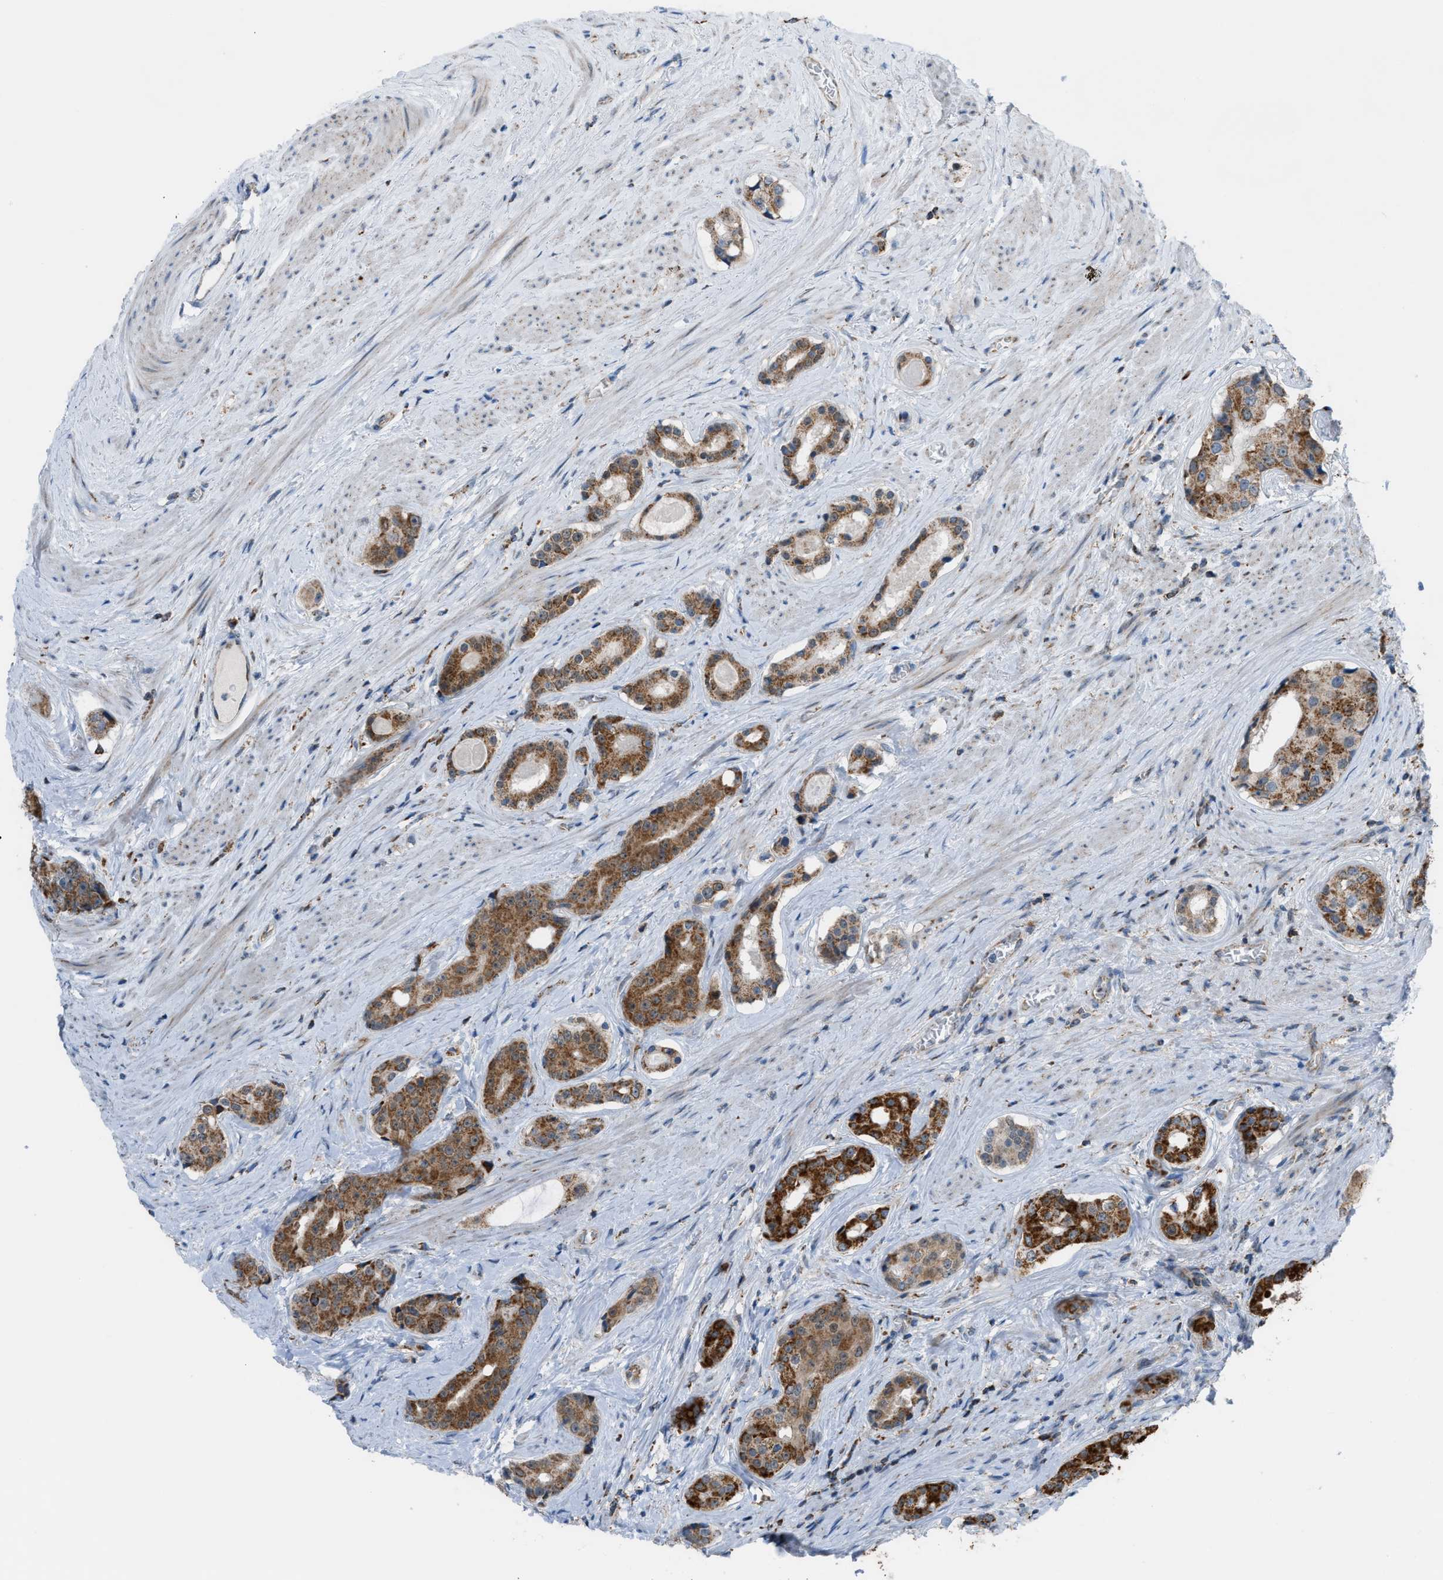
{"staining": {"intensity": "strong", "quantity": ">75%", "location": "cytoplasmic/membranous"}, "tissue": "prostate cancer", "cell_type": "Tumor cells", "image_type": "cancer", "snomed": [{"axis": "morphology", "description": "Adenocarcinoma, High grade"}, {"axis": "topography", "description": "Prostate"}], "caption": "Tumor cells exhibit high levels of strong cytoplasmic/membranous staining in about >75% of cells in human prostate cancer. (IHC, brightfield microscopy, high magnification).", "gene": "SRM", "patient": {"sex": "male", "age": 71}}